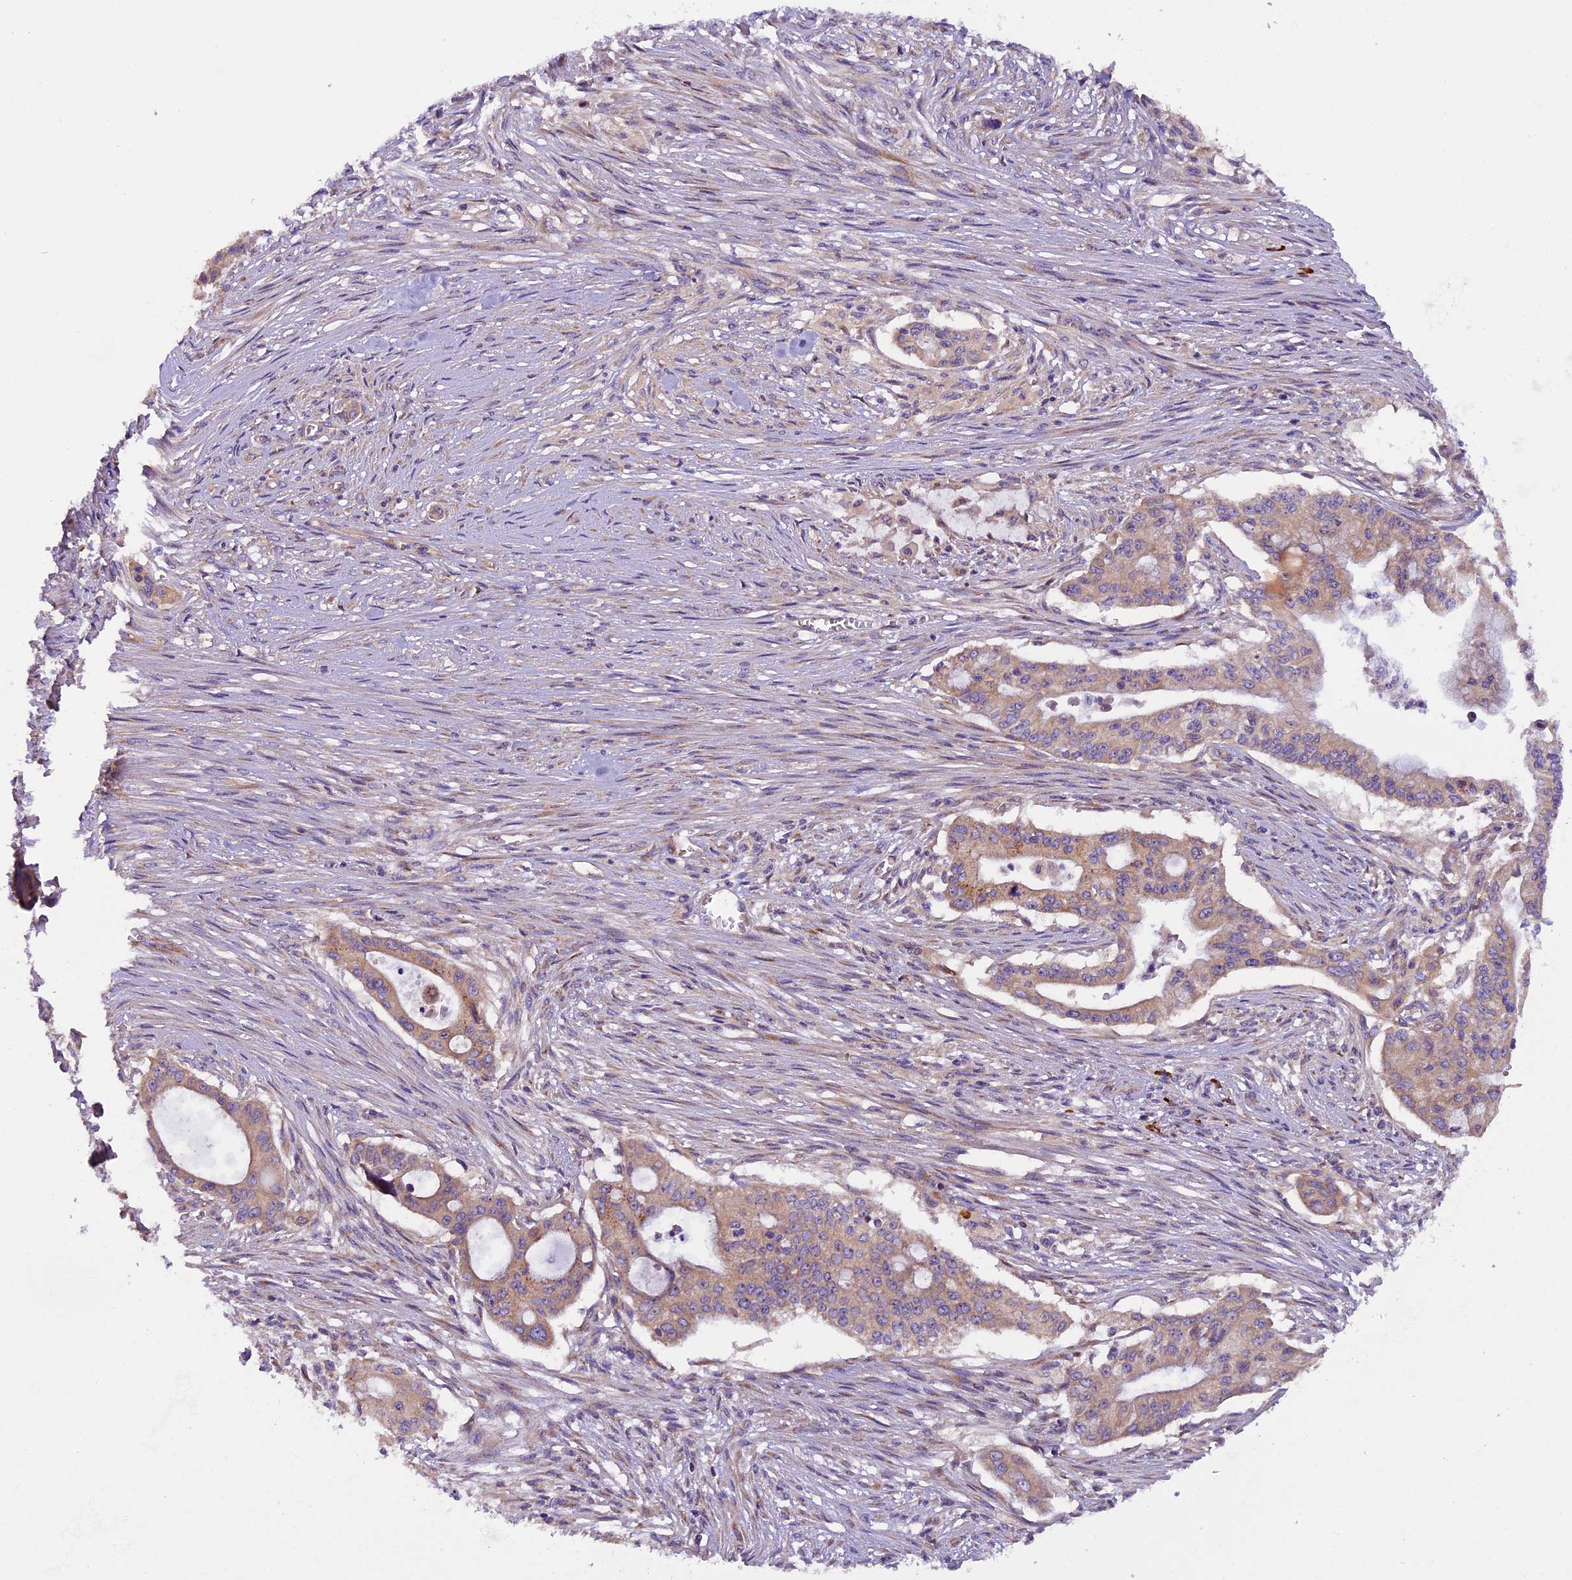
{"staining": {"intensity": "weak", "quantity": ">75%", "location": "cytoplasmic/membranous"}, "tissue": "pancreatic cancer", "cell_type": "Tumor cells", "image_type": "cancer", "snomed": [{"axis": "morphology", "description": "Adenocarcinoma, NOS"}, {"axis": "topography", "description": "Pancreas"}], "caption": "Adenocarcinoma (pancreatic) was stained to show a protein in brown. There is low levels of weak cytoplasmic/membranous positivity in about >75% of tumor cells.", "gene": "FRY", "patient": {"sex": "male", "age": 46}}